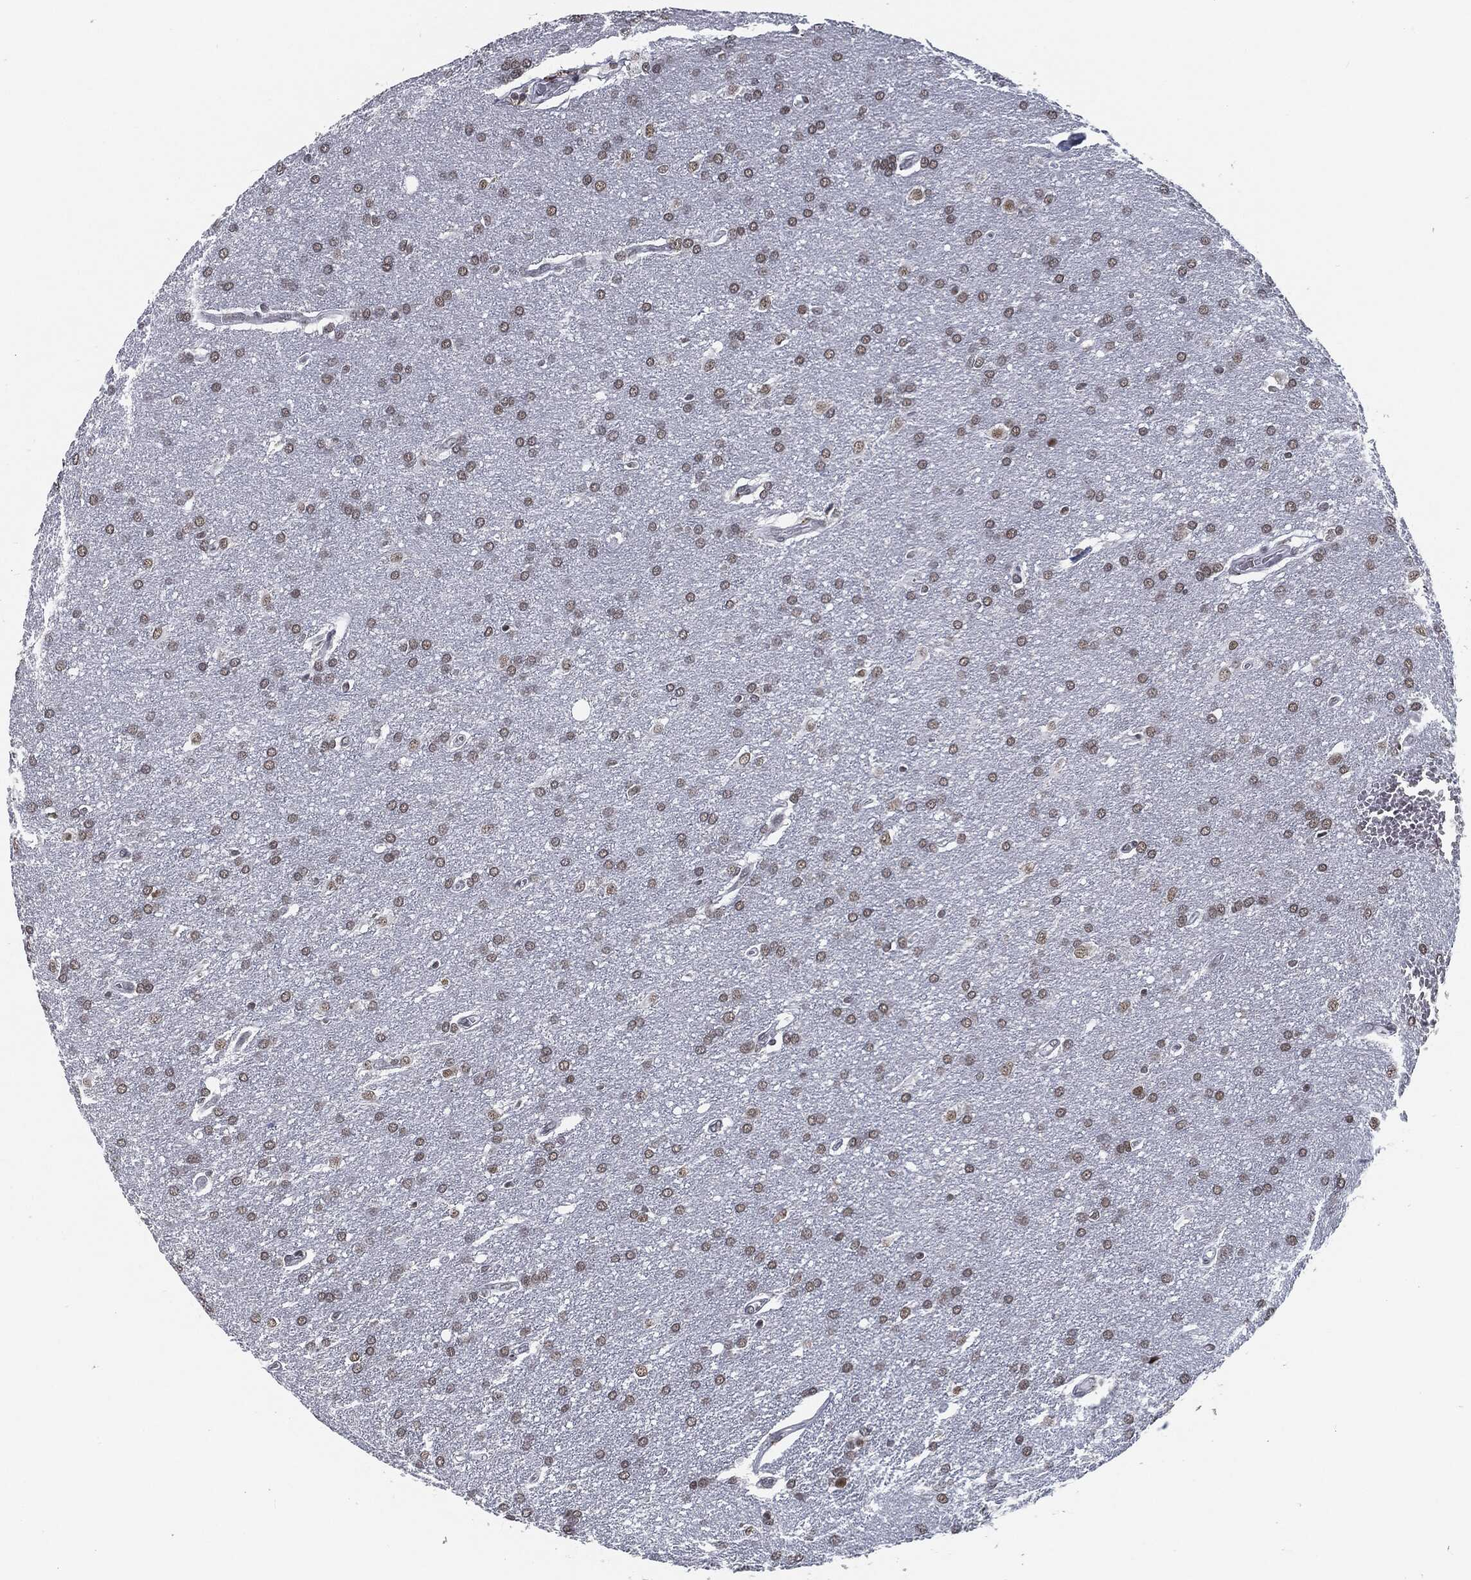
{"staining": {"intensity": "moderate", "quantity": "25%-75%", "location": "nuclear"}, "tissue": "glioma", "cell_type": "Tumor cells", "image_type": "cancer", "snomed": [{"axis": "morphology", "description": "Glioma, malignant, Low grade"}, {"axis": "topography", "description": "Brain"}], "caption": "Moderate nuclear staining is present in approximately 25%-75% of tumor cells in malignant low-grade glioma.", "gene": "ANXA1", "patient": {"sex": "female", "age": 32}}